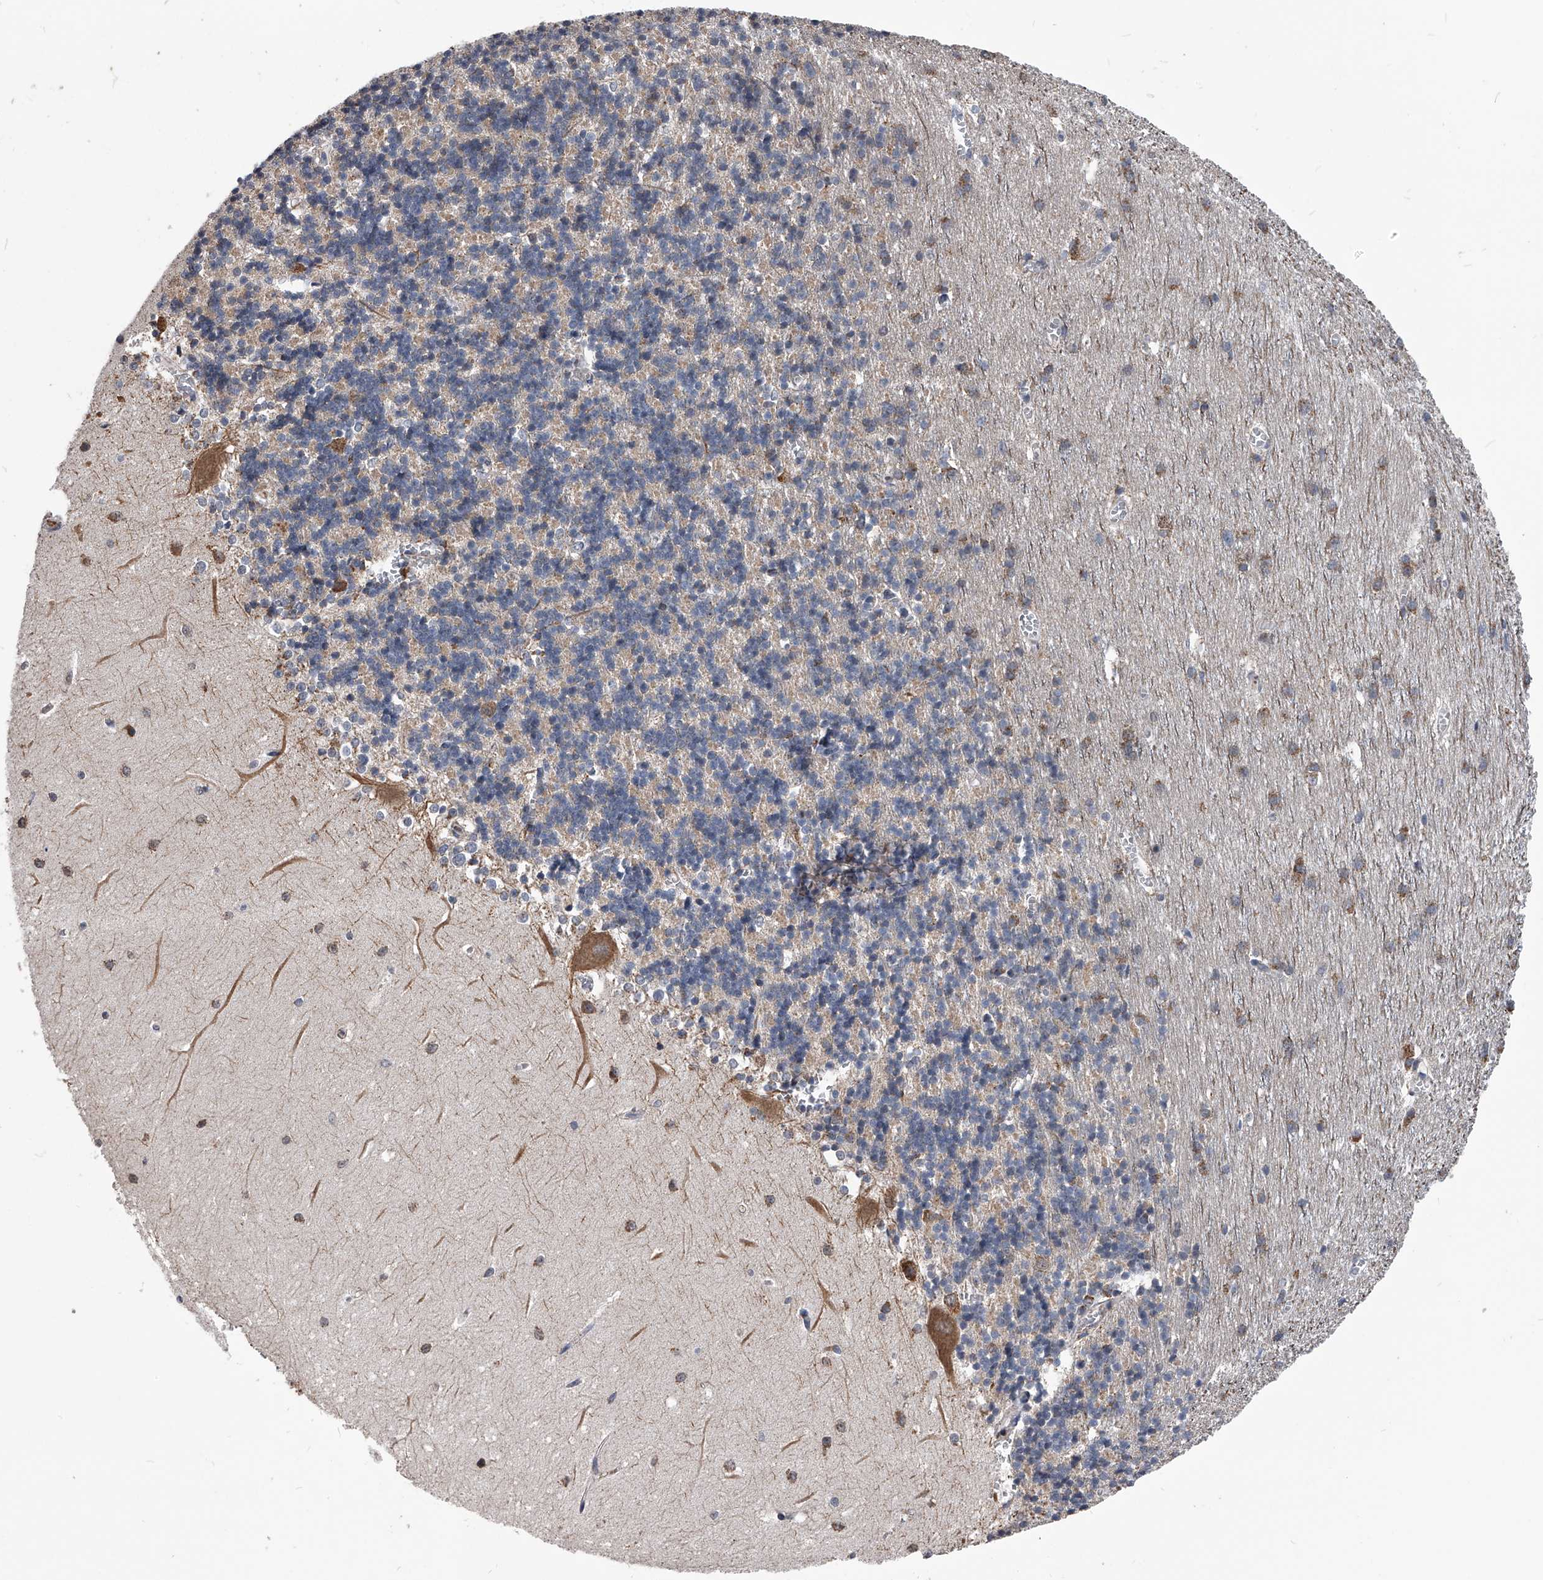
{"staining": {"intensity": "moderate", "quantity": "25%-75%", "location": "cytoplasmic/membranous"}, "tissue": "cerebellum", "cell_type": "Cells in granular layer", "image_type": "normal", "snomed": [{"axis": "morphology", "description": "Normal tissue, NOS"}, {"axis": "topography", "description": "Cerebellum"}], "caption": "Moderate cytoplasmic/membranous staining is appreciated in about 25%-75% of cells in granular layer in benign cerebellum. (DAB (3,3'-diaminobenzidine) = brown stain, brightfield microscopy at high magnification).", "gene": "OAT", "patient": {"sex": "male", "age": 37}}